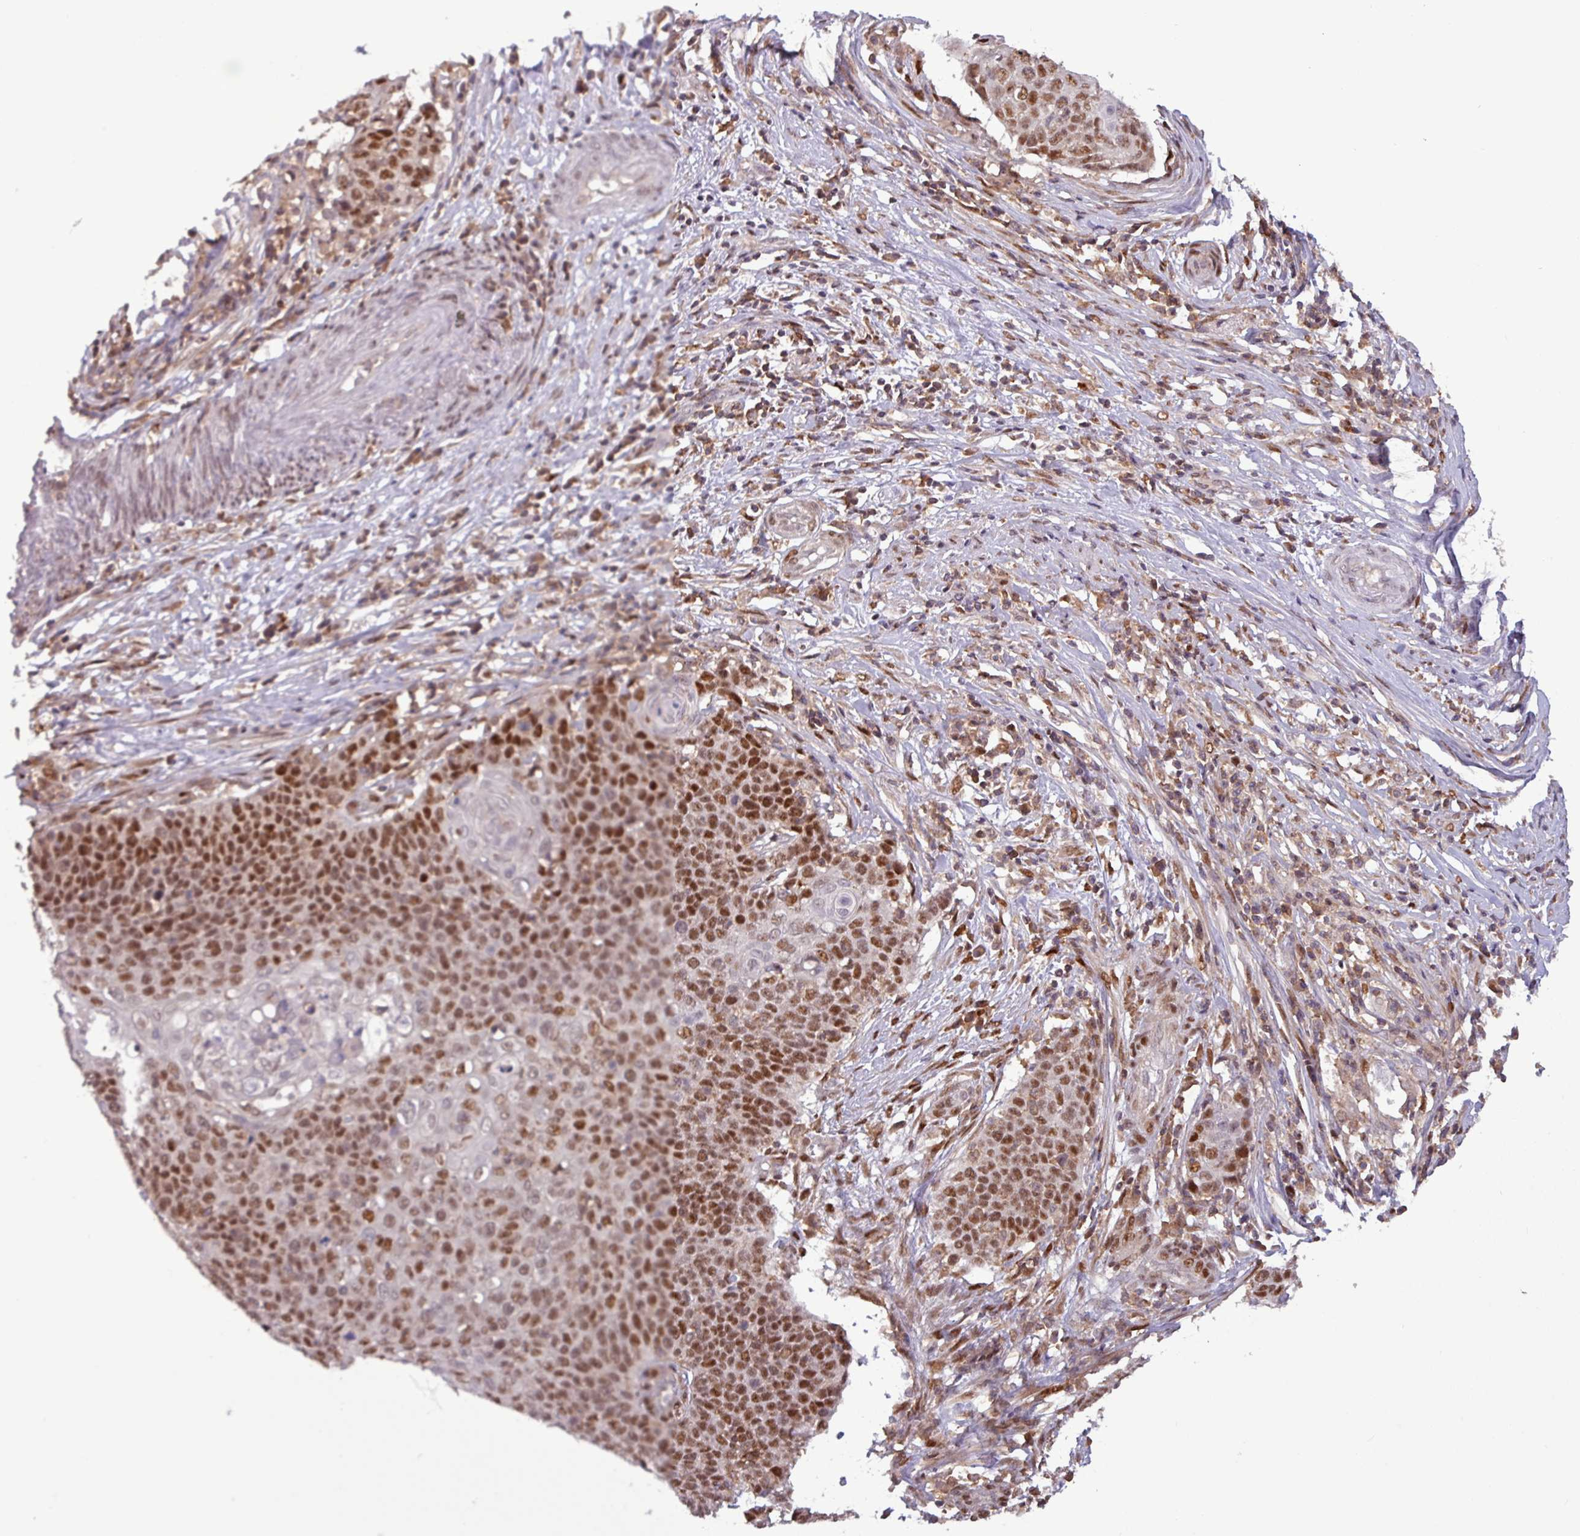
{"staining": {"intensity": "moderate", "quantity": ">75%", "location": "nuclear"}, "tissue": "cervical cancer", "cell_type": "Tumor cells", "image_type": "cancer", "snomed": [{"axis": "morphology", "description": "Squamous cell carcinoma, NOS"}, {"axis": "topography", "description": "Cervix"}], "caption": "There is medium levels of moderate nuclear staining in tumor cells of cervical cancer, as demonstrated by immunohistochemical staining (brown color).", "gene": "PRRX1", "patient": {"sex": "female", "age": 39}}